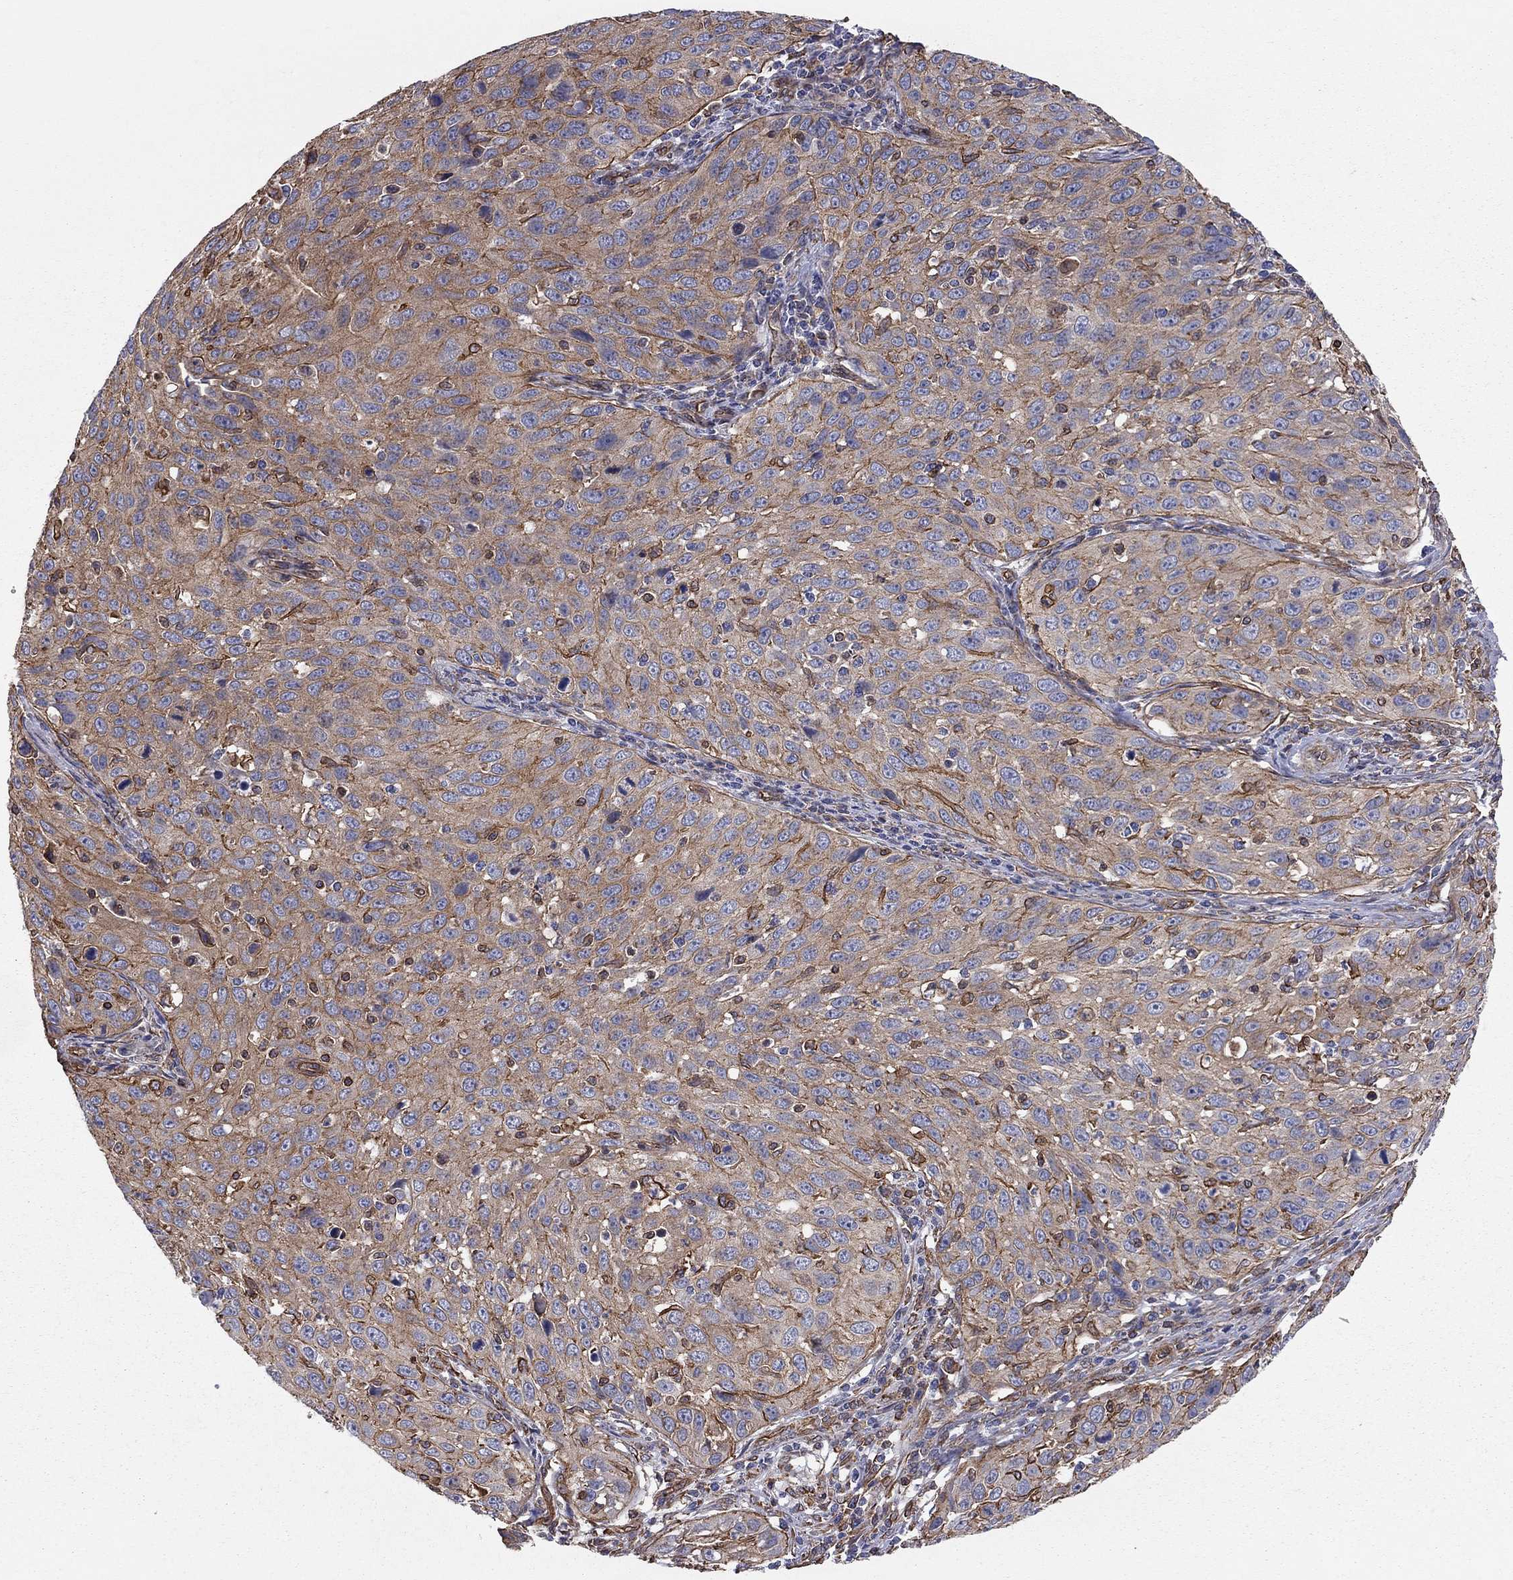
{"staining": {"intensity": "moderate", "quantity": "25%-75%", "location": "cytoplasmic/membranous"}, "tissue": "cervical cancer", "cell_type": "Tumor cells", "image_type": "cancer", "snomed": [{"axis": "morphology", "description": "Squamous cell carcinoma, NOS"}, {"axis": "topography", "description": "Cervix"}], "caption": "Brown immunohistochemical staining in cervical squamous cell carcinoma shows moderate cytoplasmic/membranous positivity in about 25%-75% of tumor cells.", "gene": "BICDL2", "patient": {"sex": "female", "age": 26}}